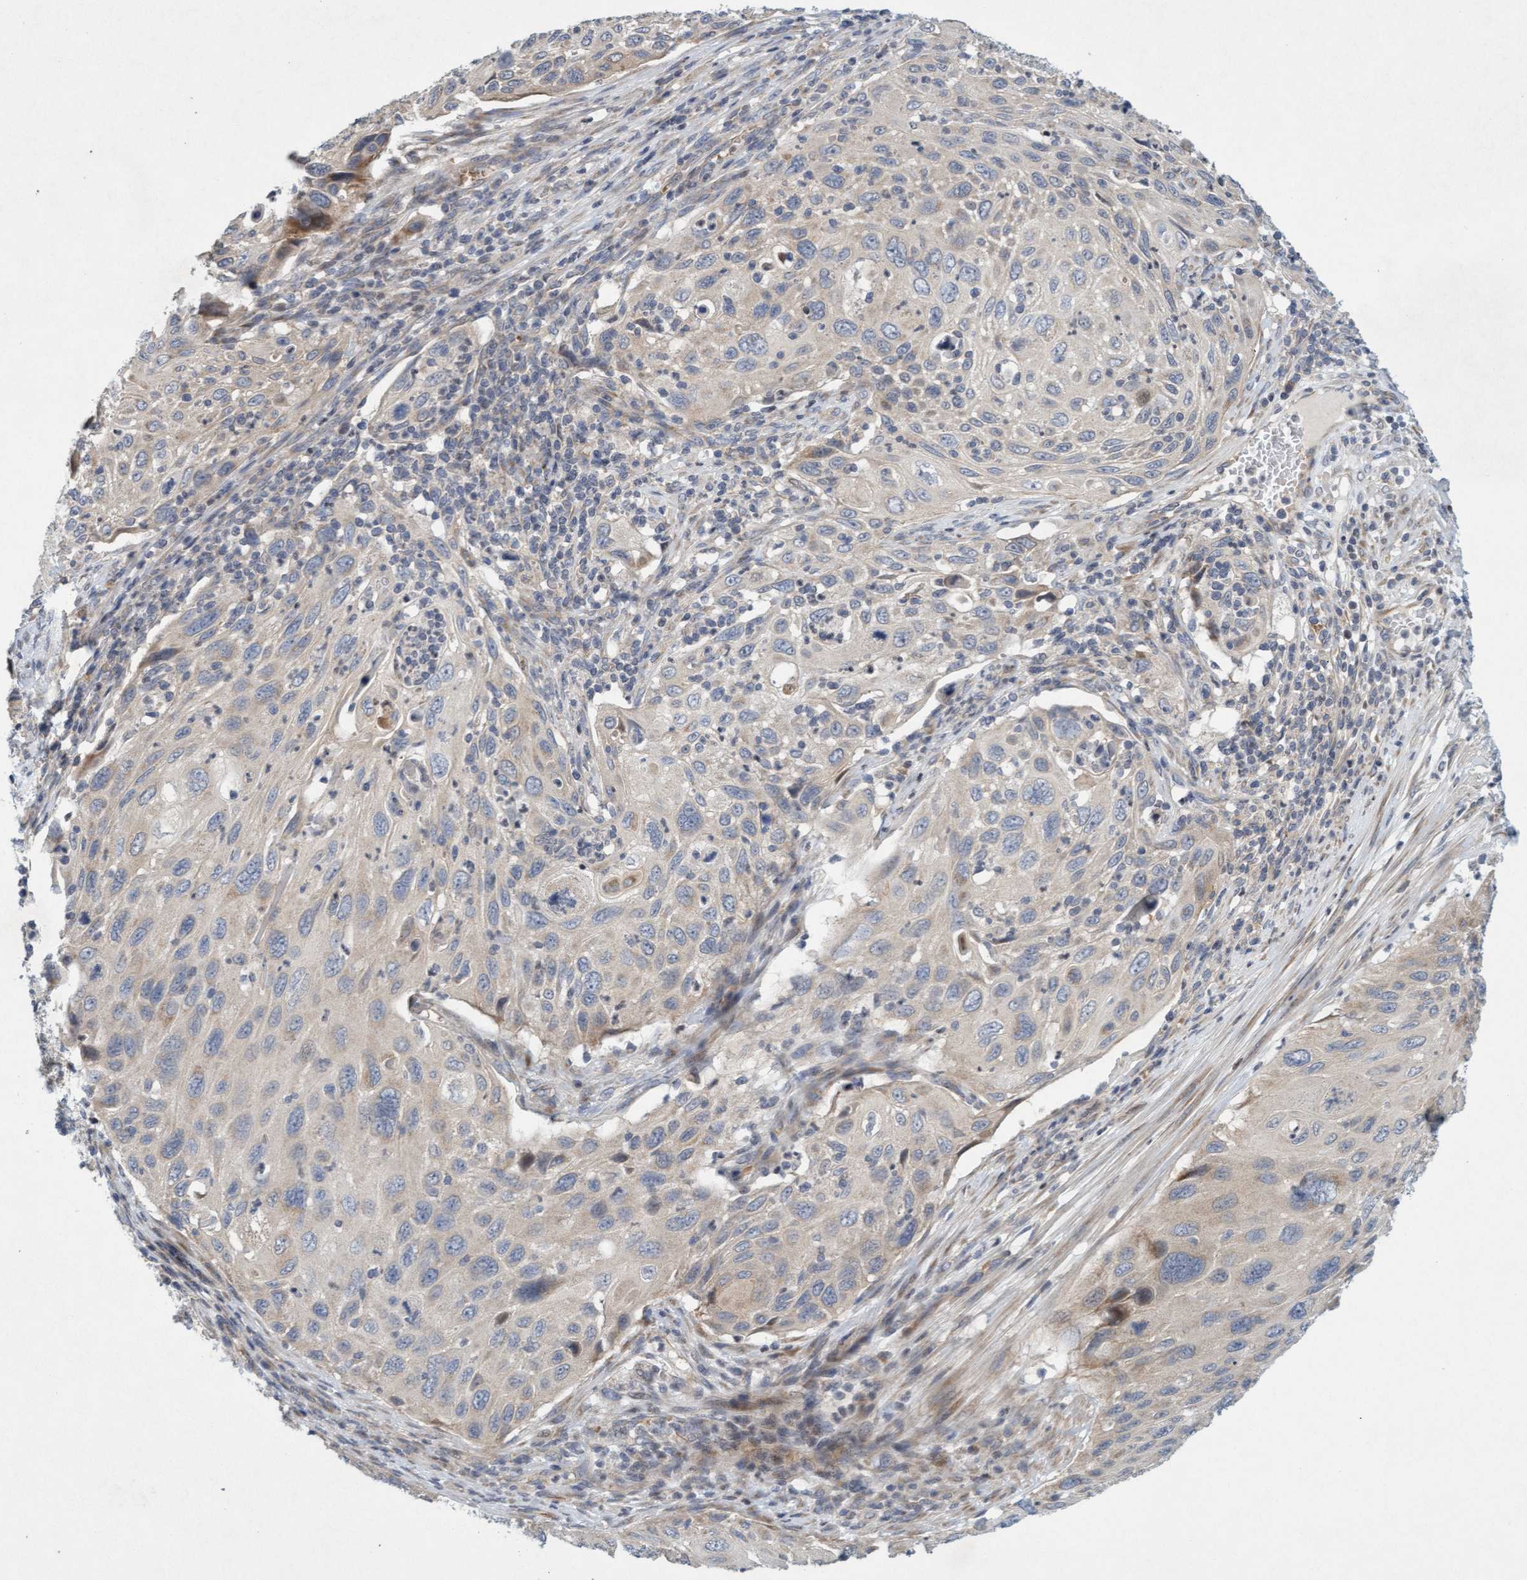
{"staining": {"intensity": "negative", "quantity": "none", "location": "none"}, "tissue": "cervical cancer", "cell_type": "Tumor cells", "image_type": "cancer", "snomed": [{"axis": "morphology", "description": "Squamous cell carcinoma, NOS"}, {"axis": "topography", "description": "Cervix"}], "caption": "A micrograph of cervical cancer (squamous cell carcinoma) stained for a protein exhibits no brown staining in tumor cells. (Brightfield microscopy of DAB (3,3'-diaminobenzidine) immunohistochemistry at high magnification).", "gene": "DDHD2", "patient": {"sex": "female", "age": 70}}